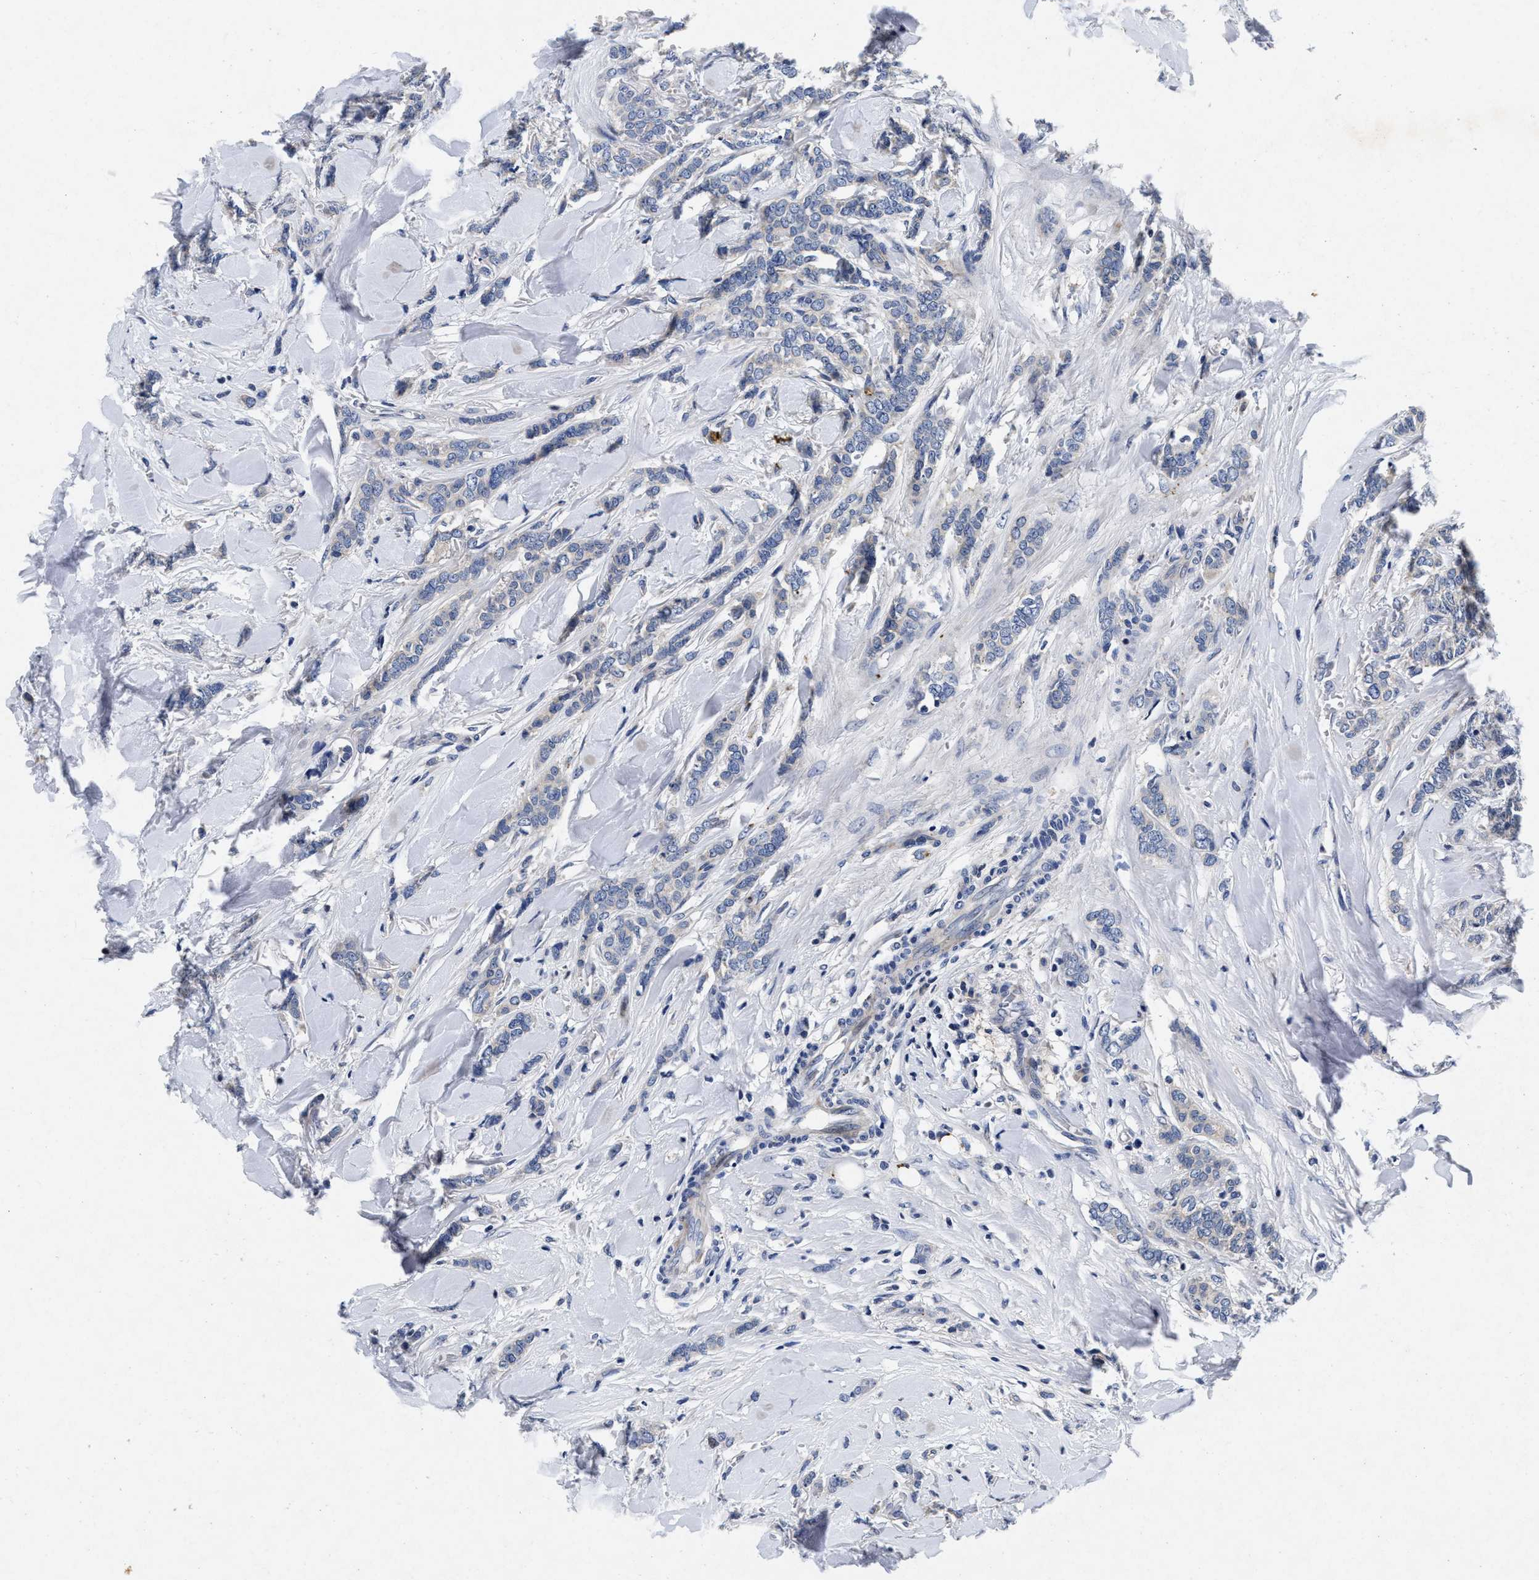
{"staining": {"intensity": "negative", "quantity": "none", "location": "none"}, "tissue": "breast cancer", "cell_type": "Tumor cells", "image_type": "cancer", "snomed": [{"axis": "morphology", "description": "Lobular carcinoma"}, {"axis": "topography", "description": "Skin"}, {"axis": "topography", "description": "Breast"}], "caption": "Breast cancer stained for a protein using IHC reveals no staining tumor cells.", "gene": "LAD1", "patient": {"sex": "female", "age": 46}}